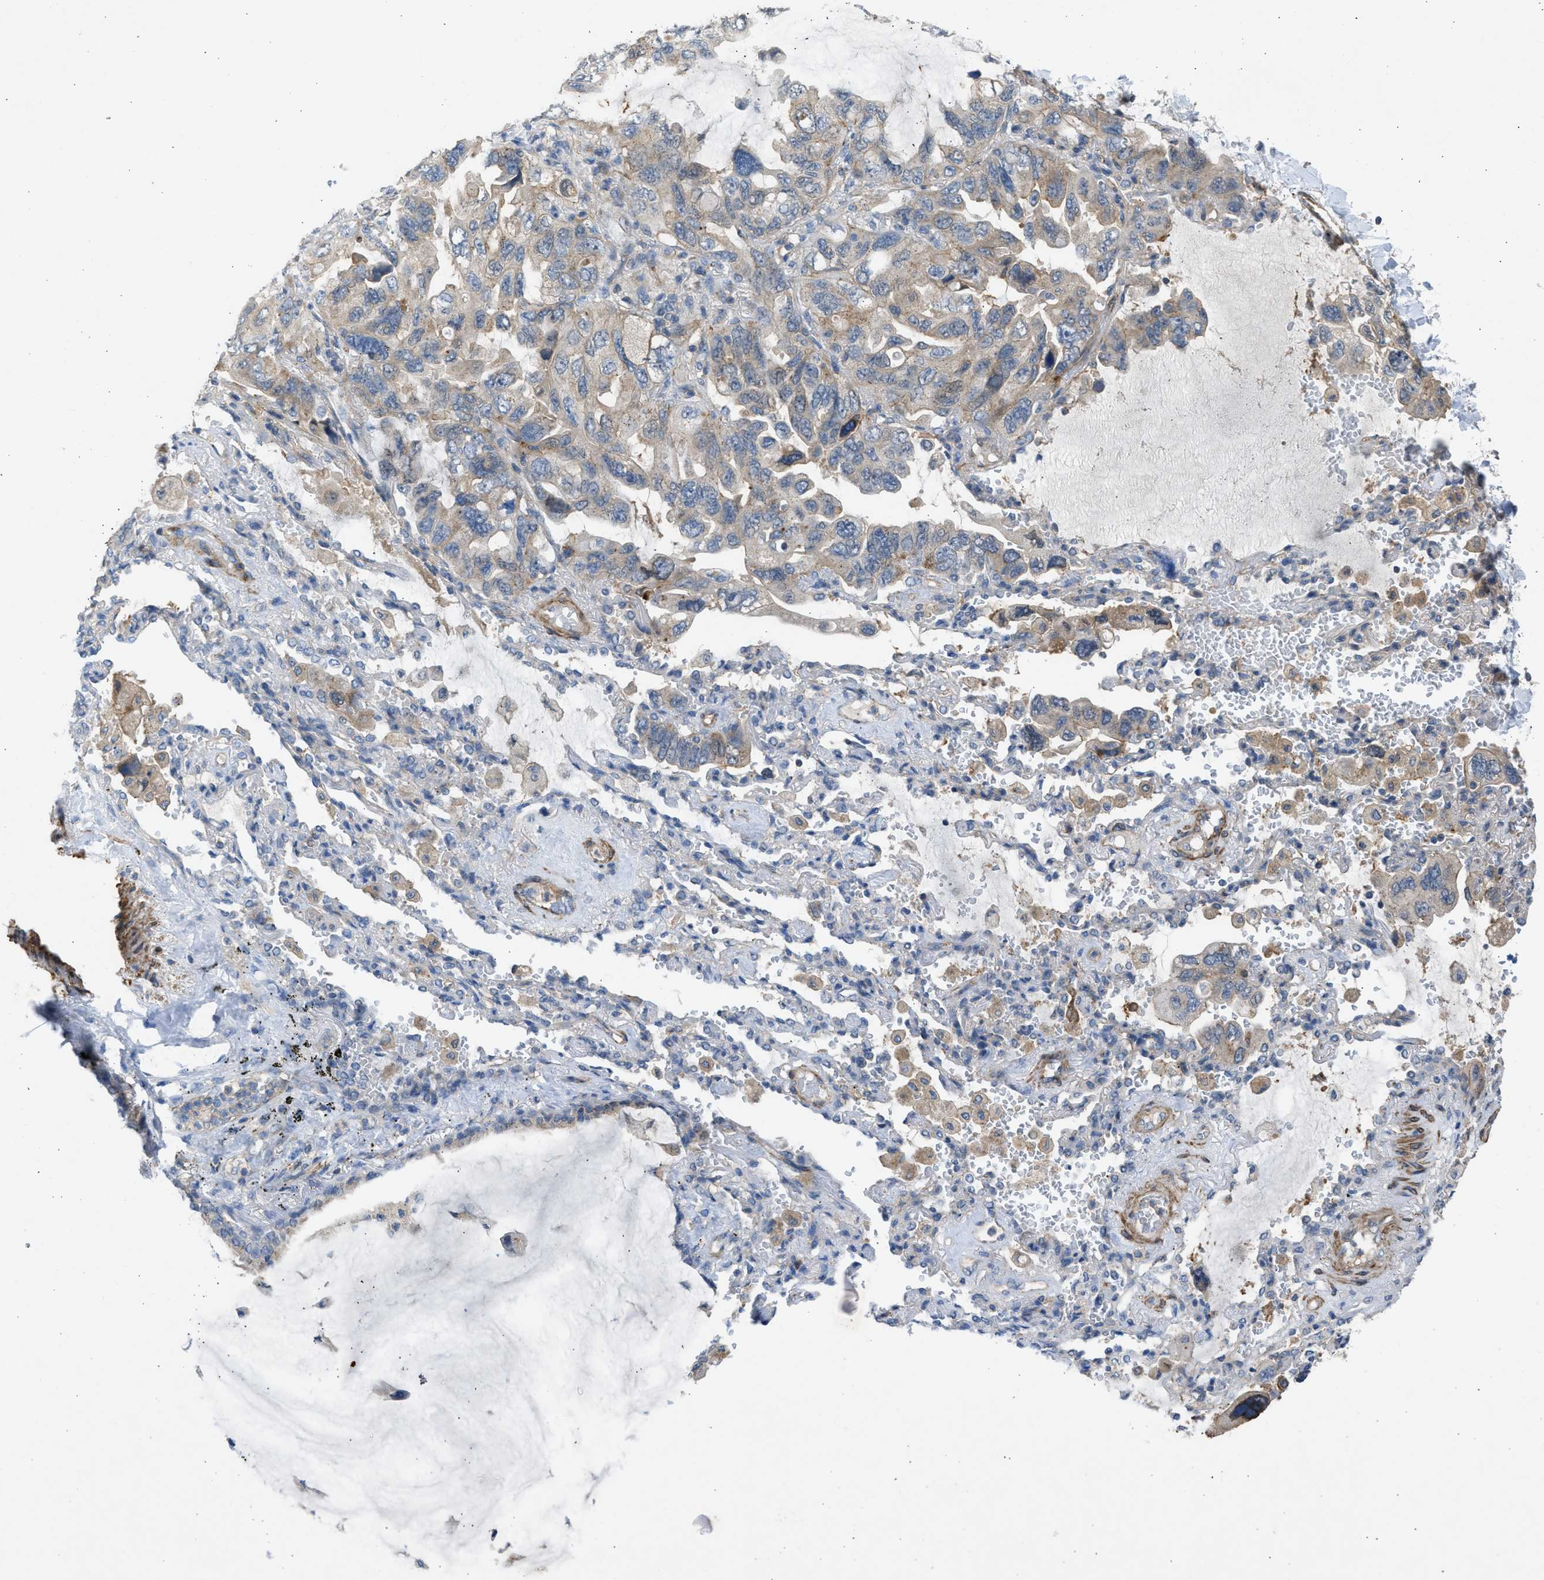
{"staining": {"intensity": "weak", "quantity": "<25%", "location": "cytoplasmic/membranous"}, "tissue": "lung cancer", "cell_type": "Tumor cells", "image_type": "cancer", "snomed": [{"axis": "morphology", "description": "Squamous cell carcinoma, NOS"}, {"axis": "topography", "description": "Lung"}], "caption": "The micrograph shows no staining of tumor cells in squamous cell carcinoma (lung).", "gene": "PCNX3", "patient": {"sex": "female", "age": 73}}